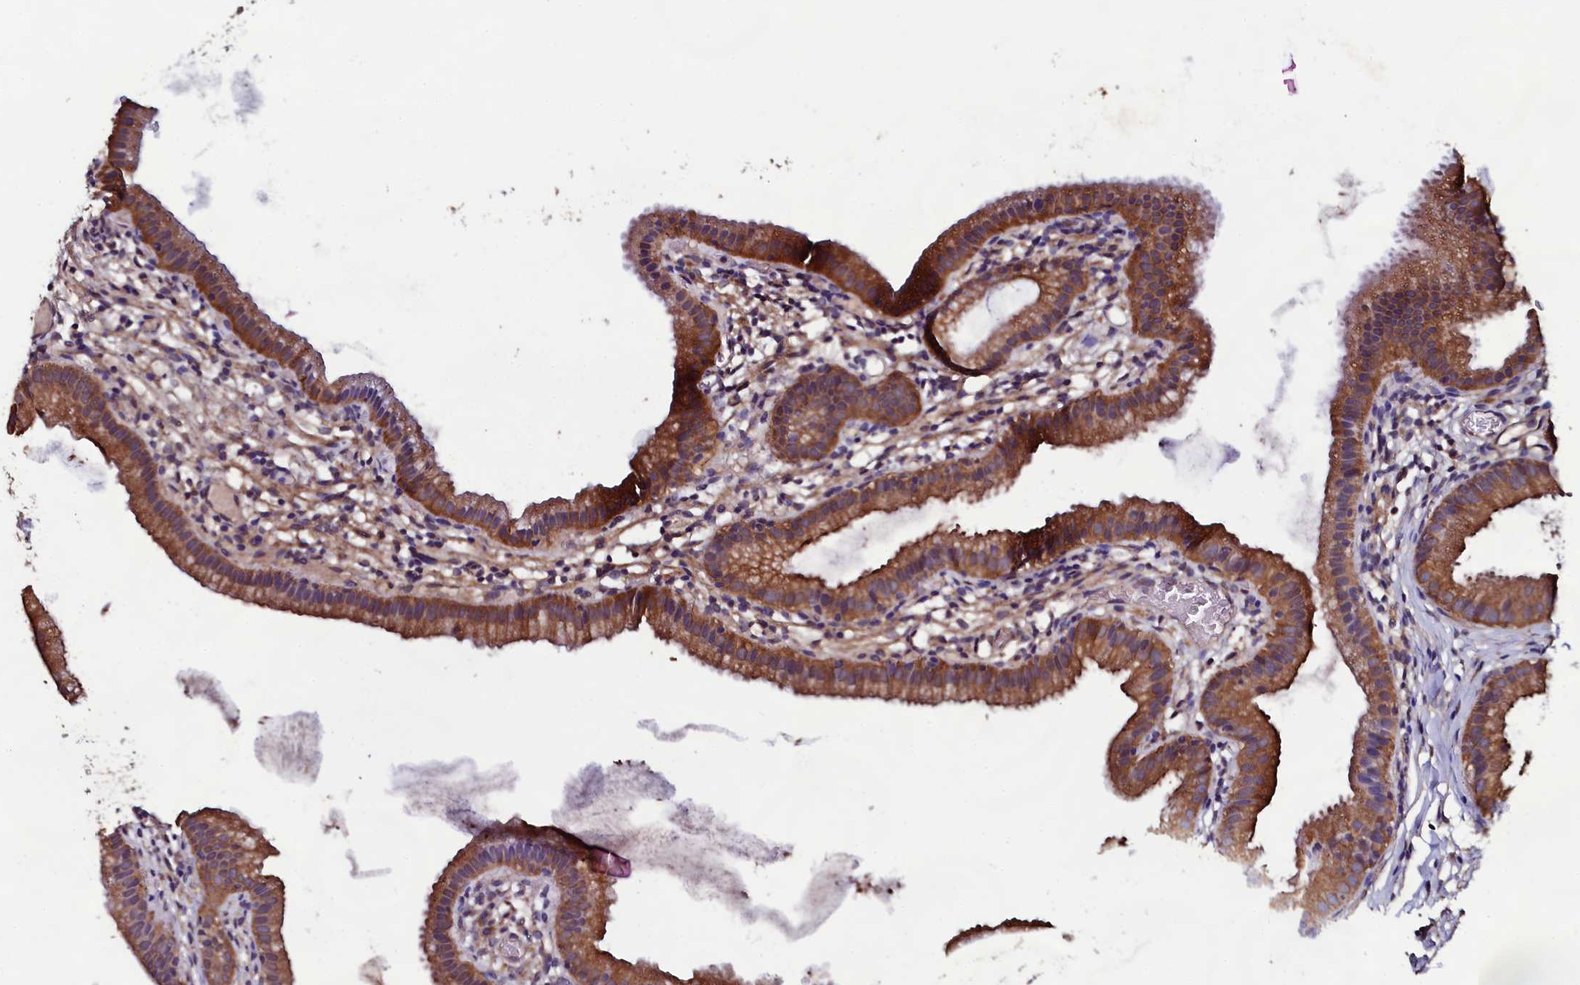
{"staining": {"intensity": "strong", "quantity": ">75%", "location": "cytoplasmic/membranous"}, "tissue": "gallbladder", "cell_type": "Glandular cells", "image_type": "normal", "snomed": [{"axis": "morphology", "description": "Normal tissue, NOS"}, {"axis": "topography", "description": "Gallbladder"}], "caption": "Protein analysis of normal gallbladder displays strong cytoplasmic/membranous positivity in about >75% of glandular cells.", "gene": "USPL1", "patient": {"sex": "female", "age": 46}}